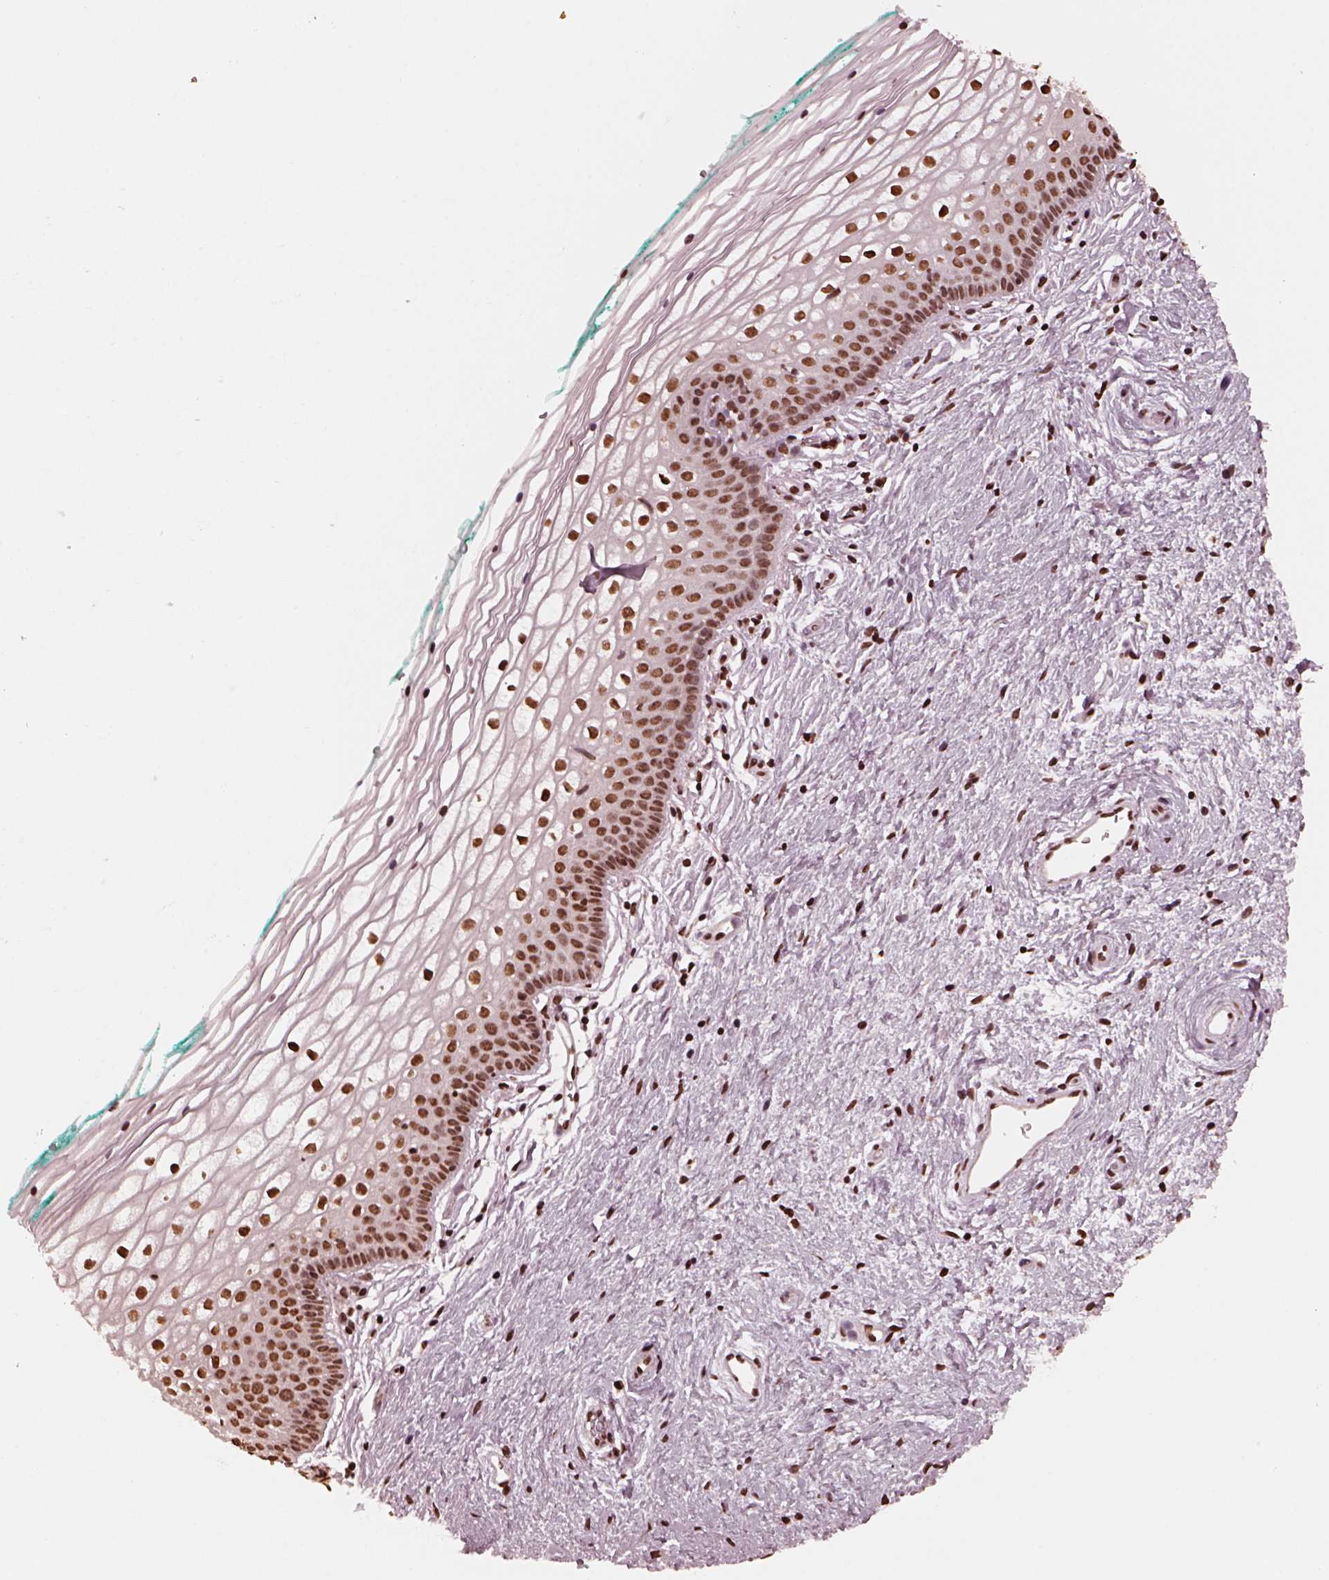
{"staining": {"intensity": "strong", "quantity": ">75%", "location": "nuclear"}, "tissue": "vagina", "cell_type": "Squamous epithelial cells", "image_type": "normal", "snomed": [{"axis": "morphology", "description": "Normal tissue, NOS"}, {"axis": "topography", "description": "Vagina"}], "caption": "The immunohistochemical stain shows strong nuclear expression in squamous epithelial cells of normal vagina. (Brightfield microscopy of DAB IHC at high magnification).", "gene": "NSD1", "patient": {"sex": "female", "age": 36}}